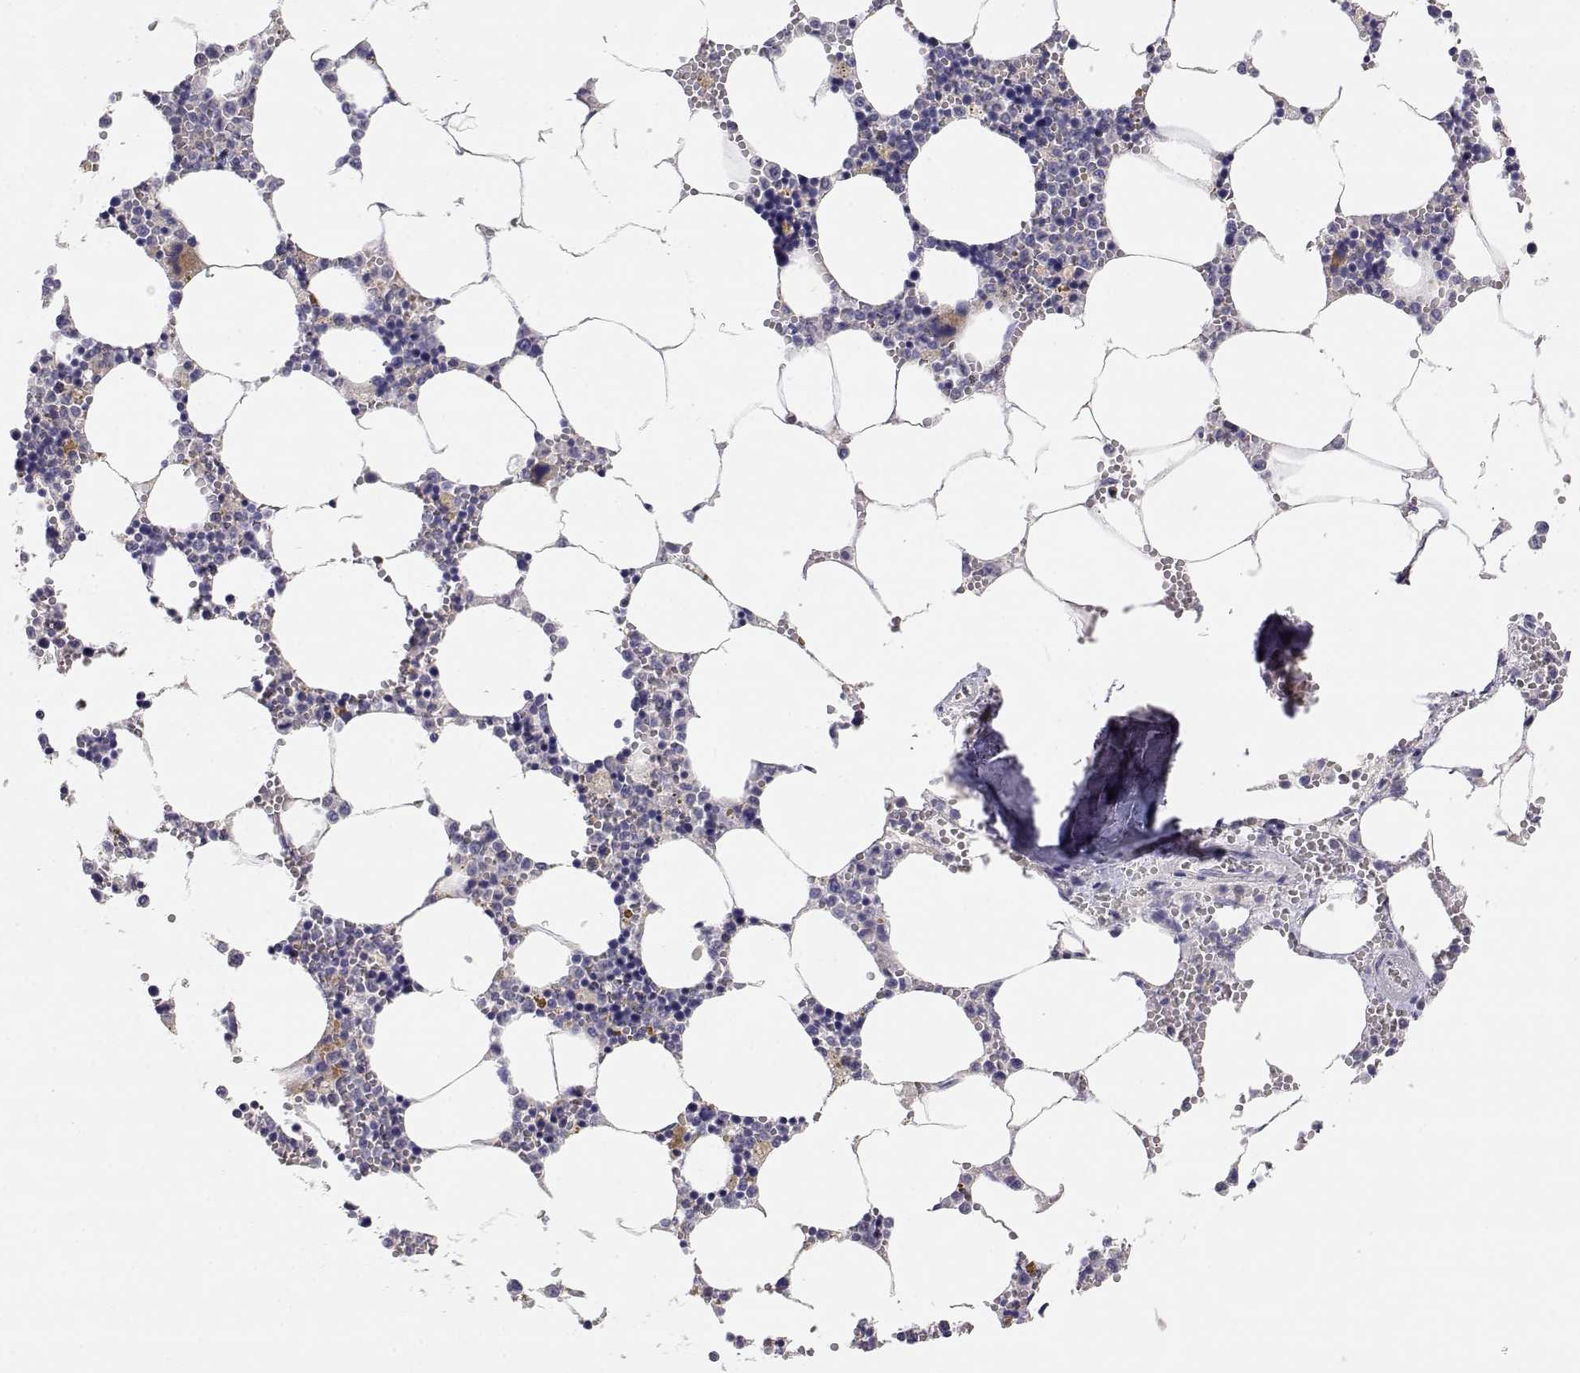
{"staining": {"intensity": "negative", "quantity": "none", "location": "none"}, "tissue": "bone marrow", "cell_type": "Hematopoietic cells", "image_type": "normal", "snomed": [{"axis": "morphology", "description": "Normal tissue, NOS"}, {"axis": "topography", "description": "Bone marrow"}], "caption": "Hematopoietic cells show no significant expression in normal bone marrow. (DAB (3,3'-diaminobenzidine) immunohistochemistry (IHC) visualized using brightfield microscopy, high magnification).", "gene": "ADA", "patient": {"sex": "female", "age": 64}}